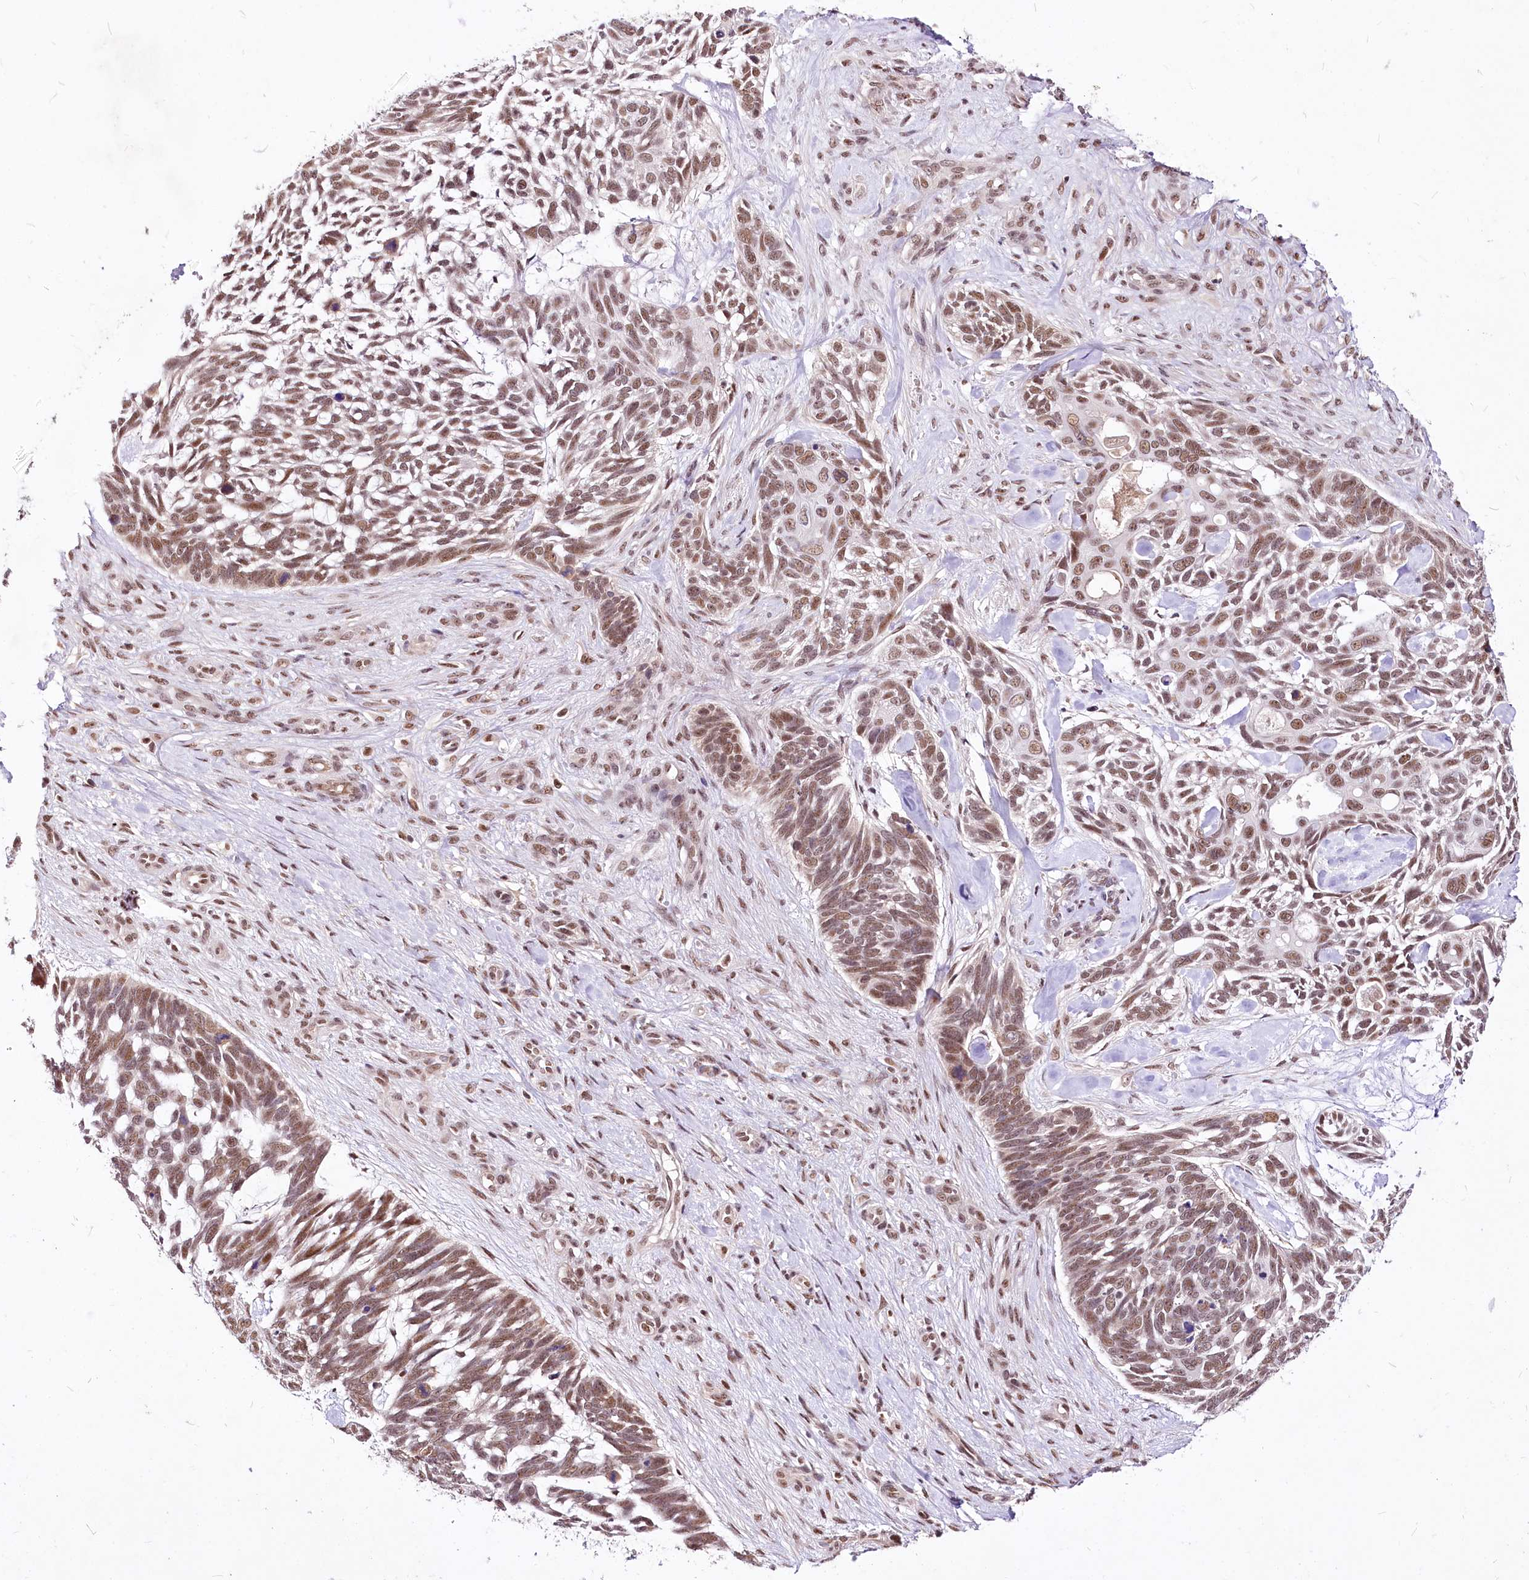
{"staining": {"intensity": "moderate", "quantity": ">75%", "location": "nuclear"}, "tissue": "skin cancer", "cell_type": "Tumor cells", "image_type": "cancer", "snomed": [{"axis": "morphology", "description": "Basal cell carcinoma"}, {"axis": "topography", "description": "Skin"}], "caption": "Skin cancer stained for a protein demonstrates moderate nuclear positivity in tumor cells.", "gene": "POLA2", "patient": {"sex": "male", "age": 88}}